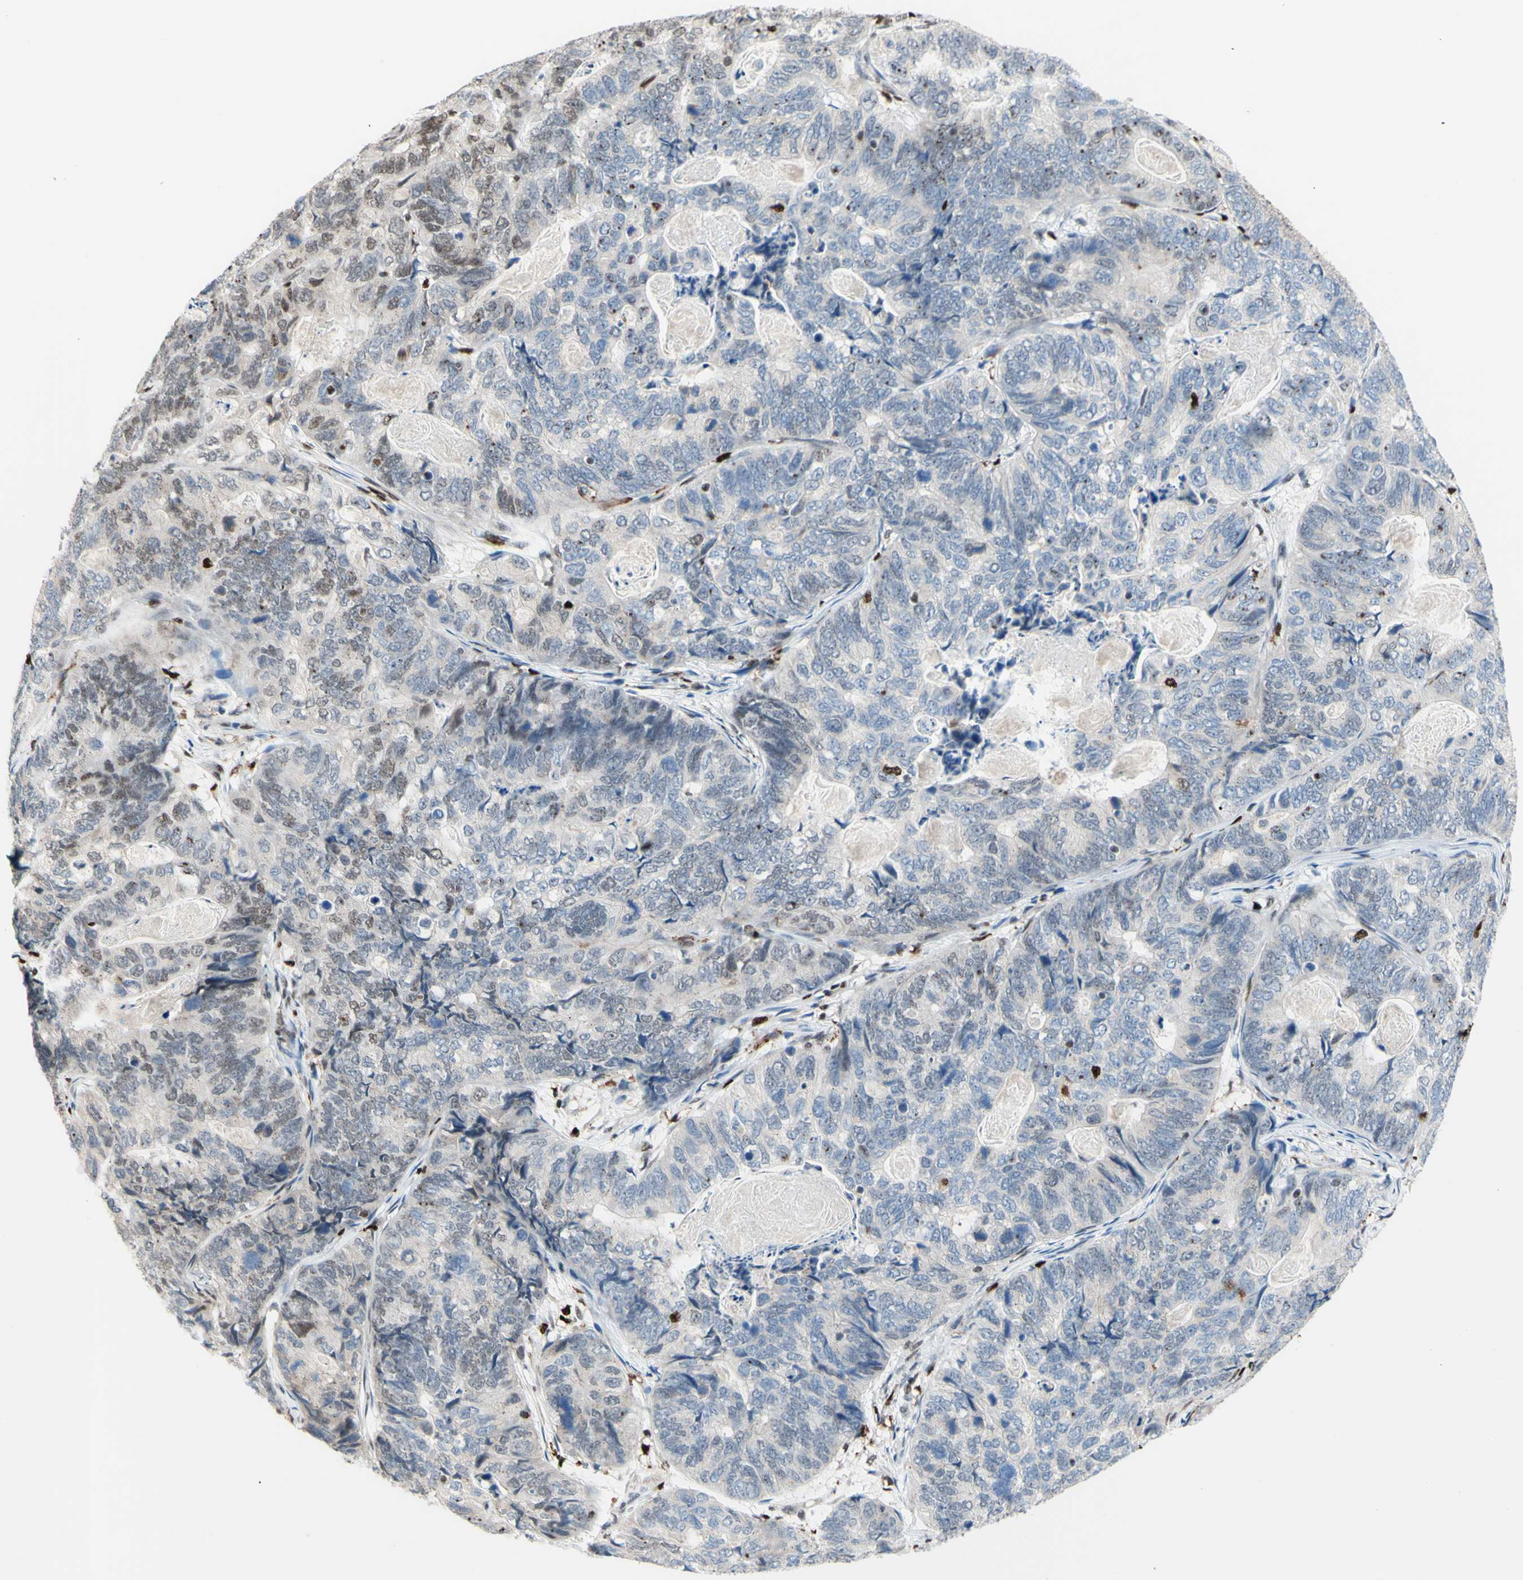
{"staining": {"intensity": "weak", "quantity": "25%-75%", "location": "nuclear"}, "tissue": "stomach cancer", "cell_type": "Tumor cells", "image_type": "cancer", "snomed": [{"axis": "morphology", "description": "Adenocarcinoma, NOS"}, {"axis": "topography", "description": "Stomach"}], "caption": "Immunohistochemical staining of human stomach cancer displays low levels of weak nuclear protein expression in approximately 25%-75% of tumor cells.", "gene": "EED", "patient": {"sex": "female", "age": 89}}